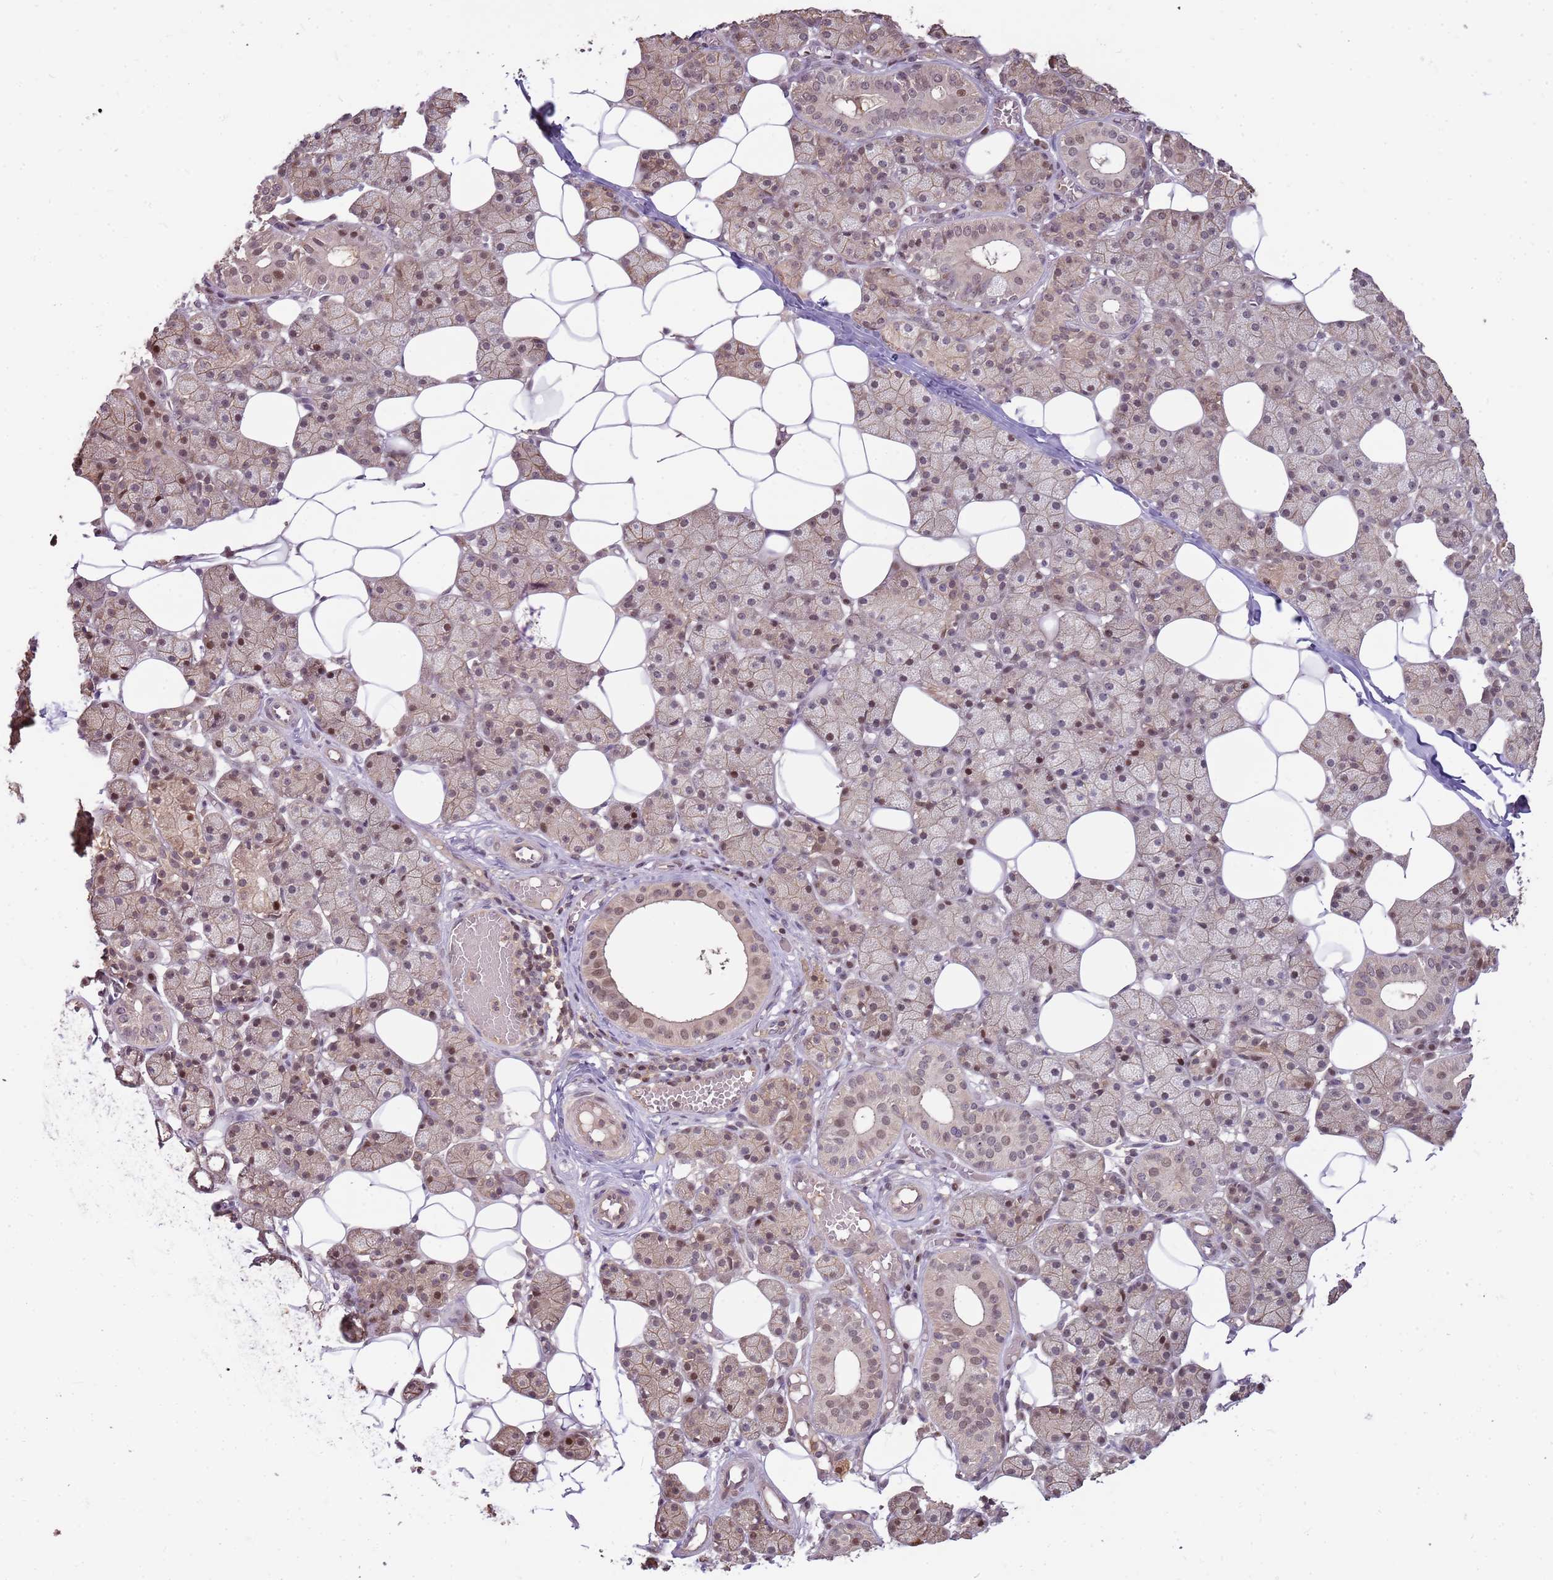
{"staining": {"intensity": "moderate", "quantity": ">75%", "location": "cytoplasmic/membranous,nuclear"}, "tissue": "salivary gland", "cell_type": "Glandular cells", "image_type": "normal", "snomed": [{"axis": "morphology", "description": "Normal tissue, NOS"}, {"axis": "topography", "description": "Salivary gland"}], "caption": "Human salivary gland stained with a brown dye reveals moderate cytoplasmic/membranous,nuclear positive positivity in about >75% of glandular cells.", "gene": "GSTO2", "patient": {"sex": "female", "age": 33}}